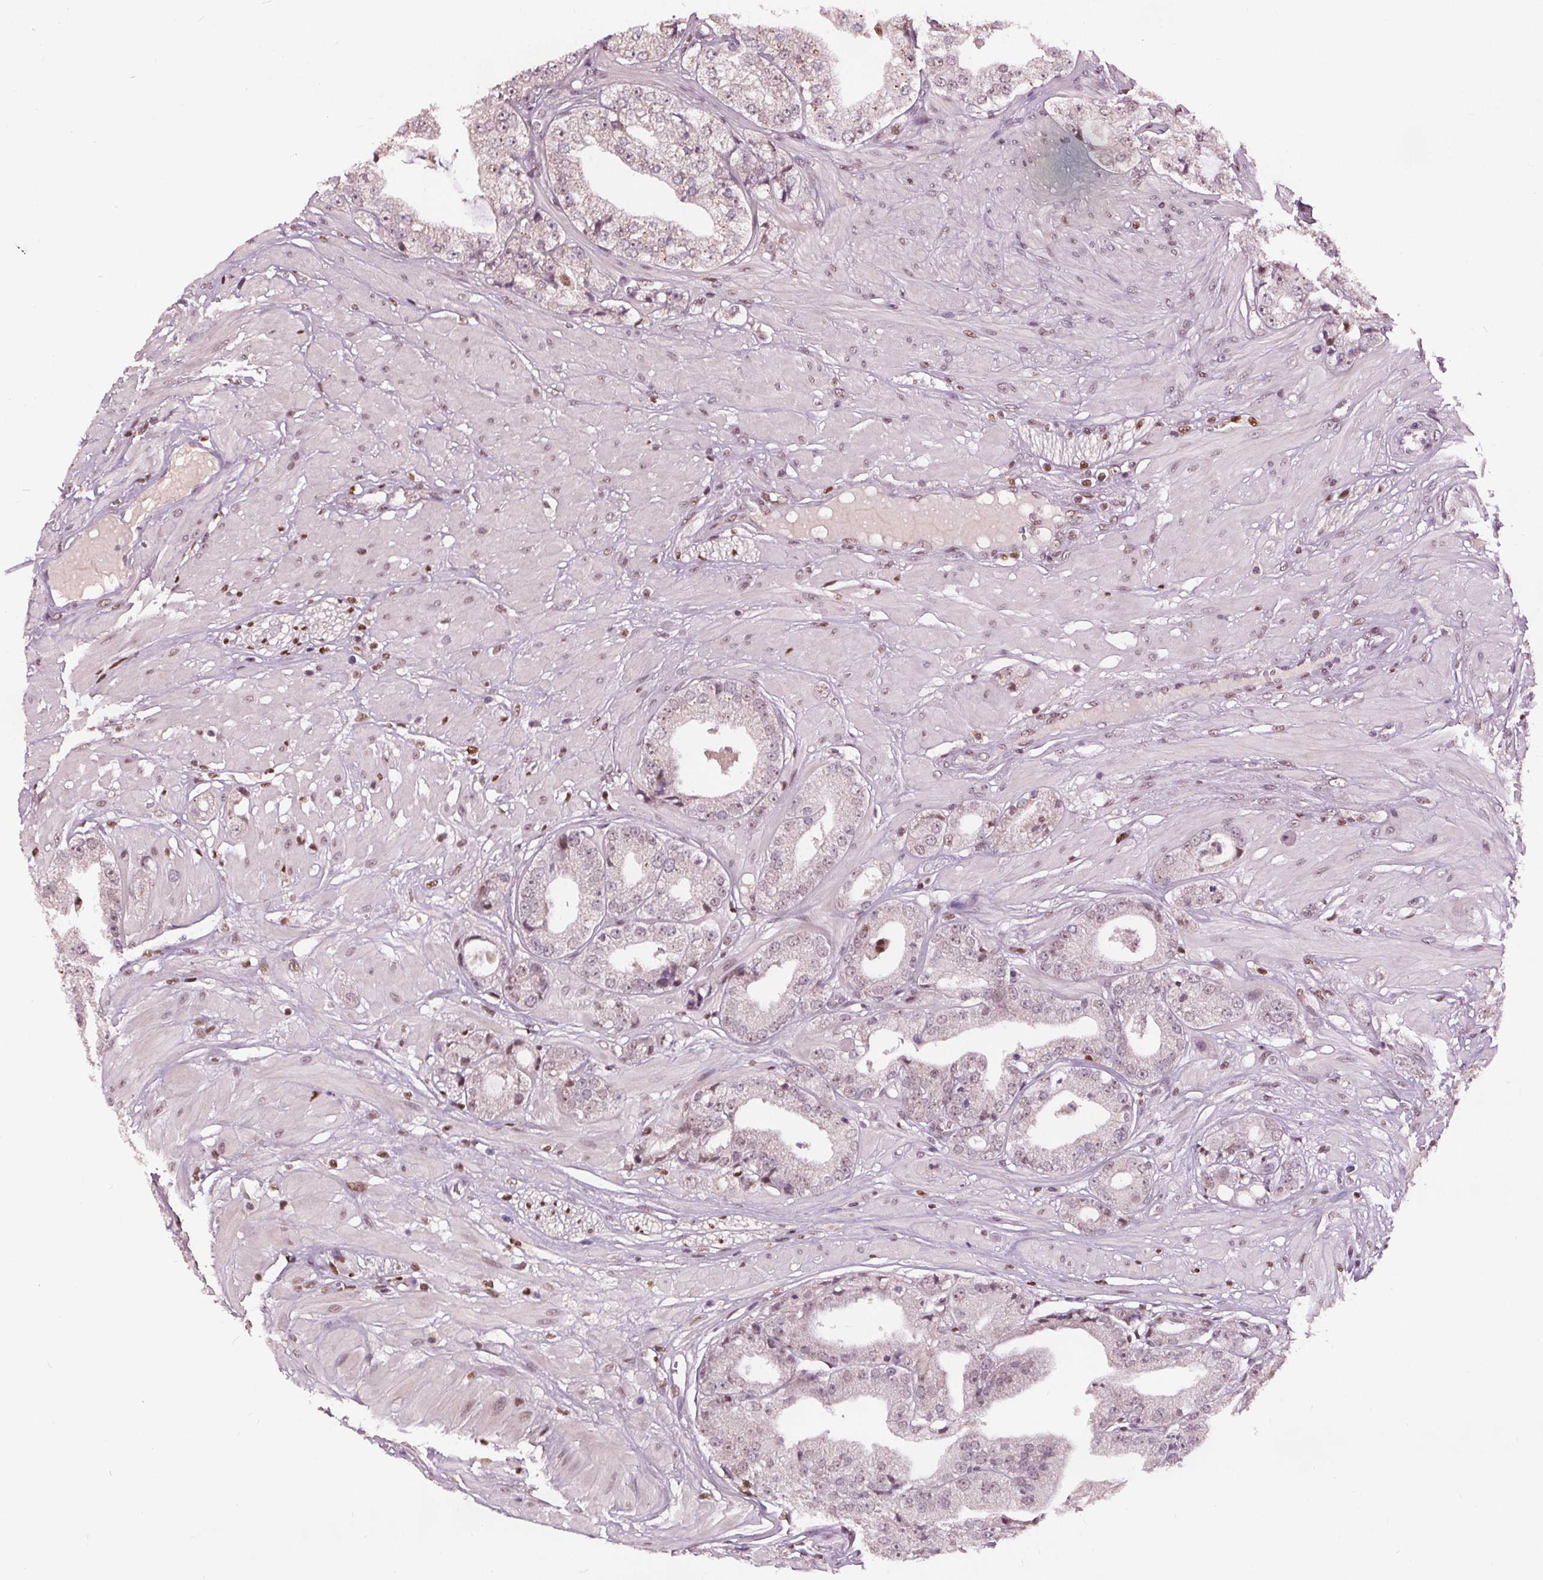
{"staining": {"intensity": "weak", "quantity": "<25%", "location": "nuclear"}, "tissue": "prostate cancer", "cell_type": "Tumor cells", "image_type": "cancer", "snomed": [{"axis": "morphology", "description": "Adenocarcinoma, Low grade"}, {"axis": "topography", "description": "Prostate"}], "caption": "Photomicrograph shows no protein expression in tumor cells of adenocarcinoma (low-grade) (prostate) tissue.", "gene": "DDX11", "patient": {"sex": "male", "age": 60}}